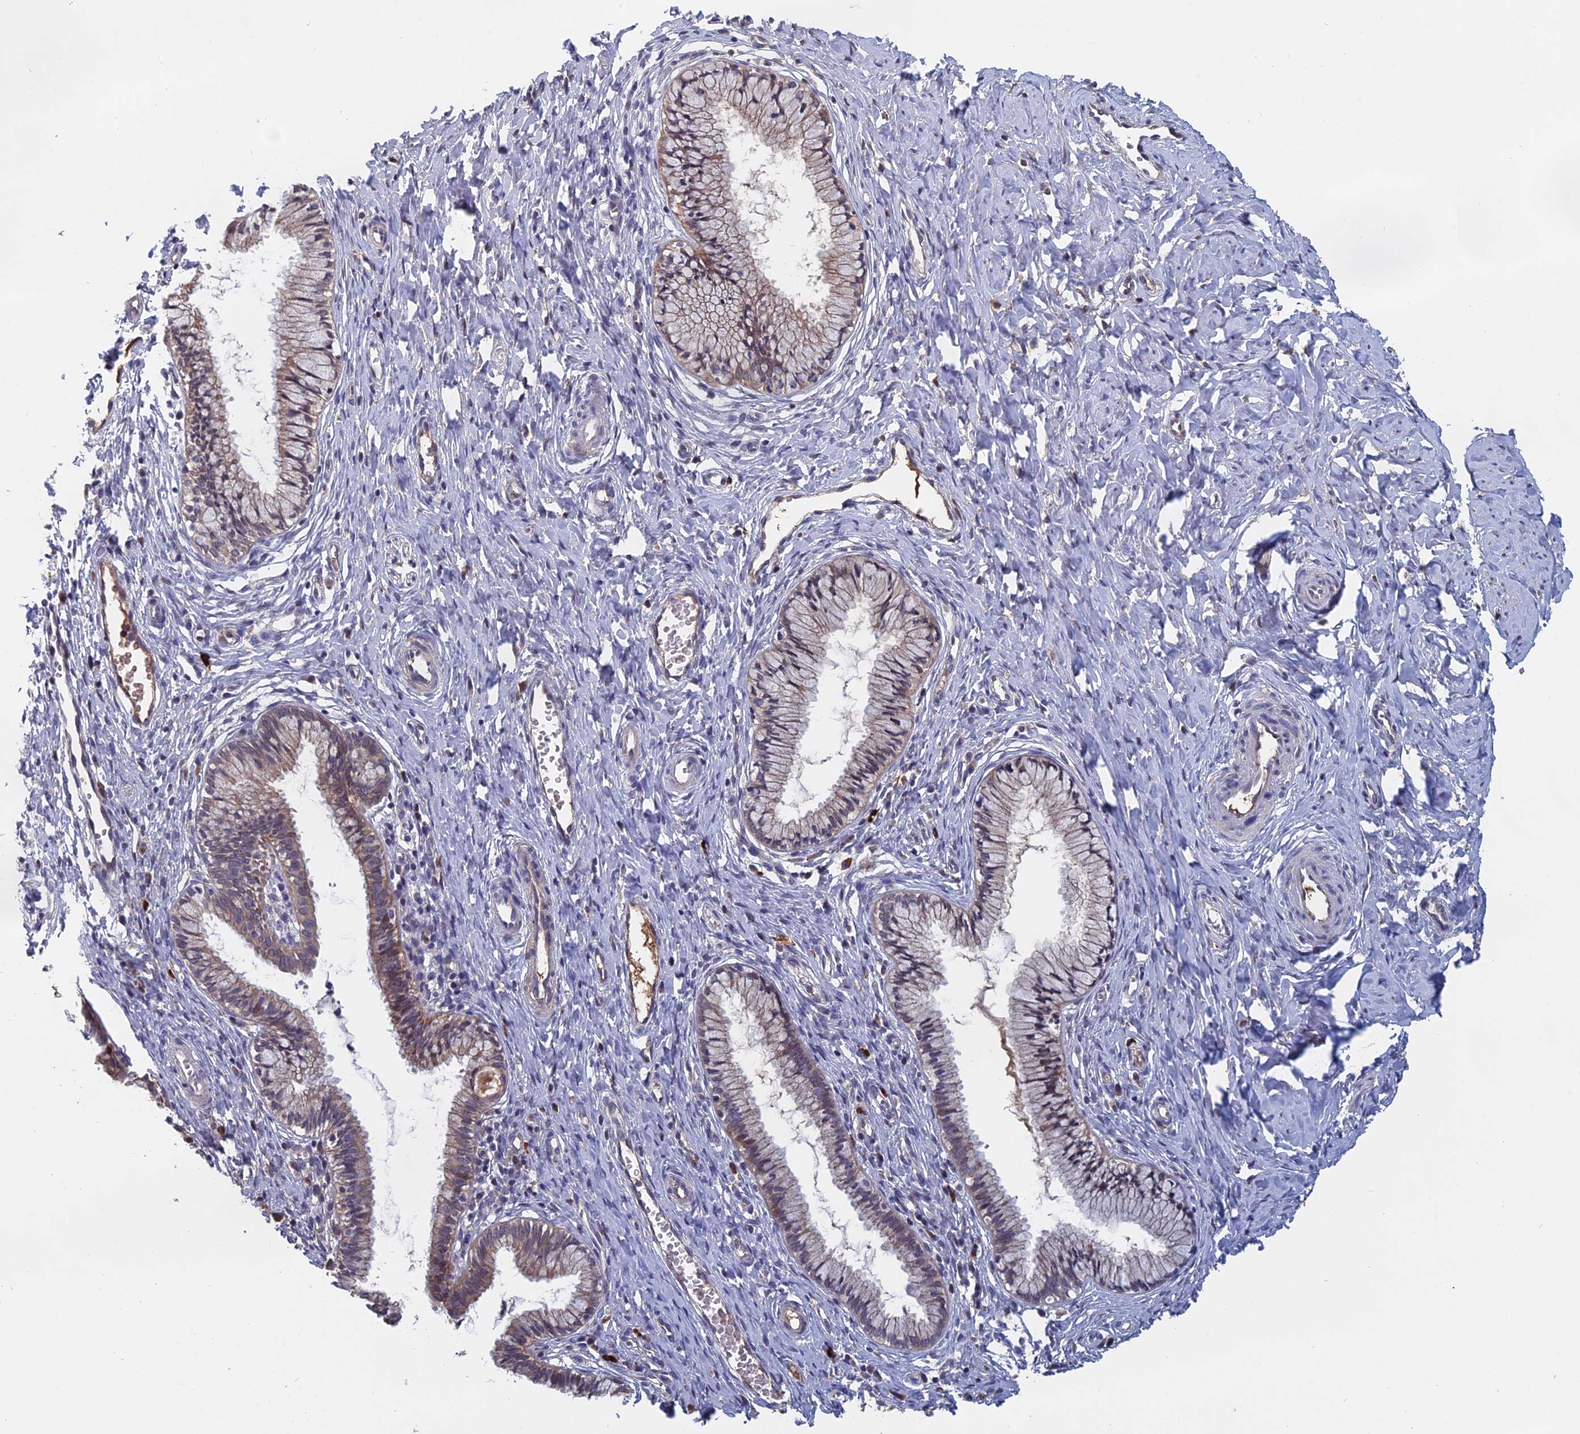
{"staining": {"intensity": "weak", "quantity": "25%-75%", "location": "cytoplasmic/membranous"}, "tissue": "cervix", "cell_type": "Glandular cells", "image_type": "normal", "snomed": [{"axis": "morphology", "description": "Normal tissue, NOS"}, {"axis": "topography", "description": "Cervix"}], "caption": "Weak cytoplasmic/membranous expression is appreciated in about 25%-75% of glandular cells in unremarkable cervix.", "gene": "SLC33A1", "patient": {"sex": "female", "age": 27}}